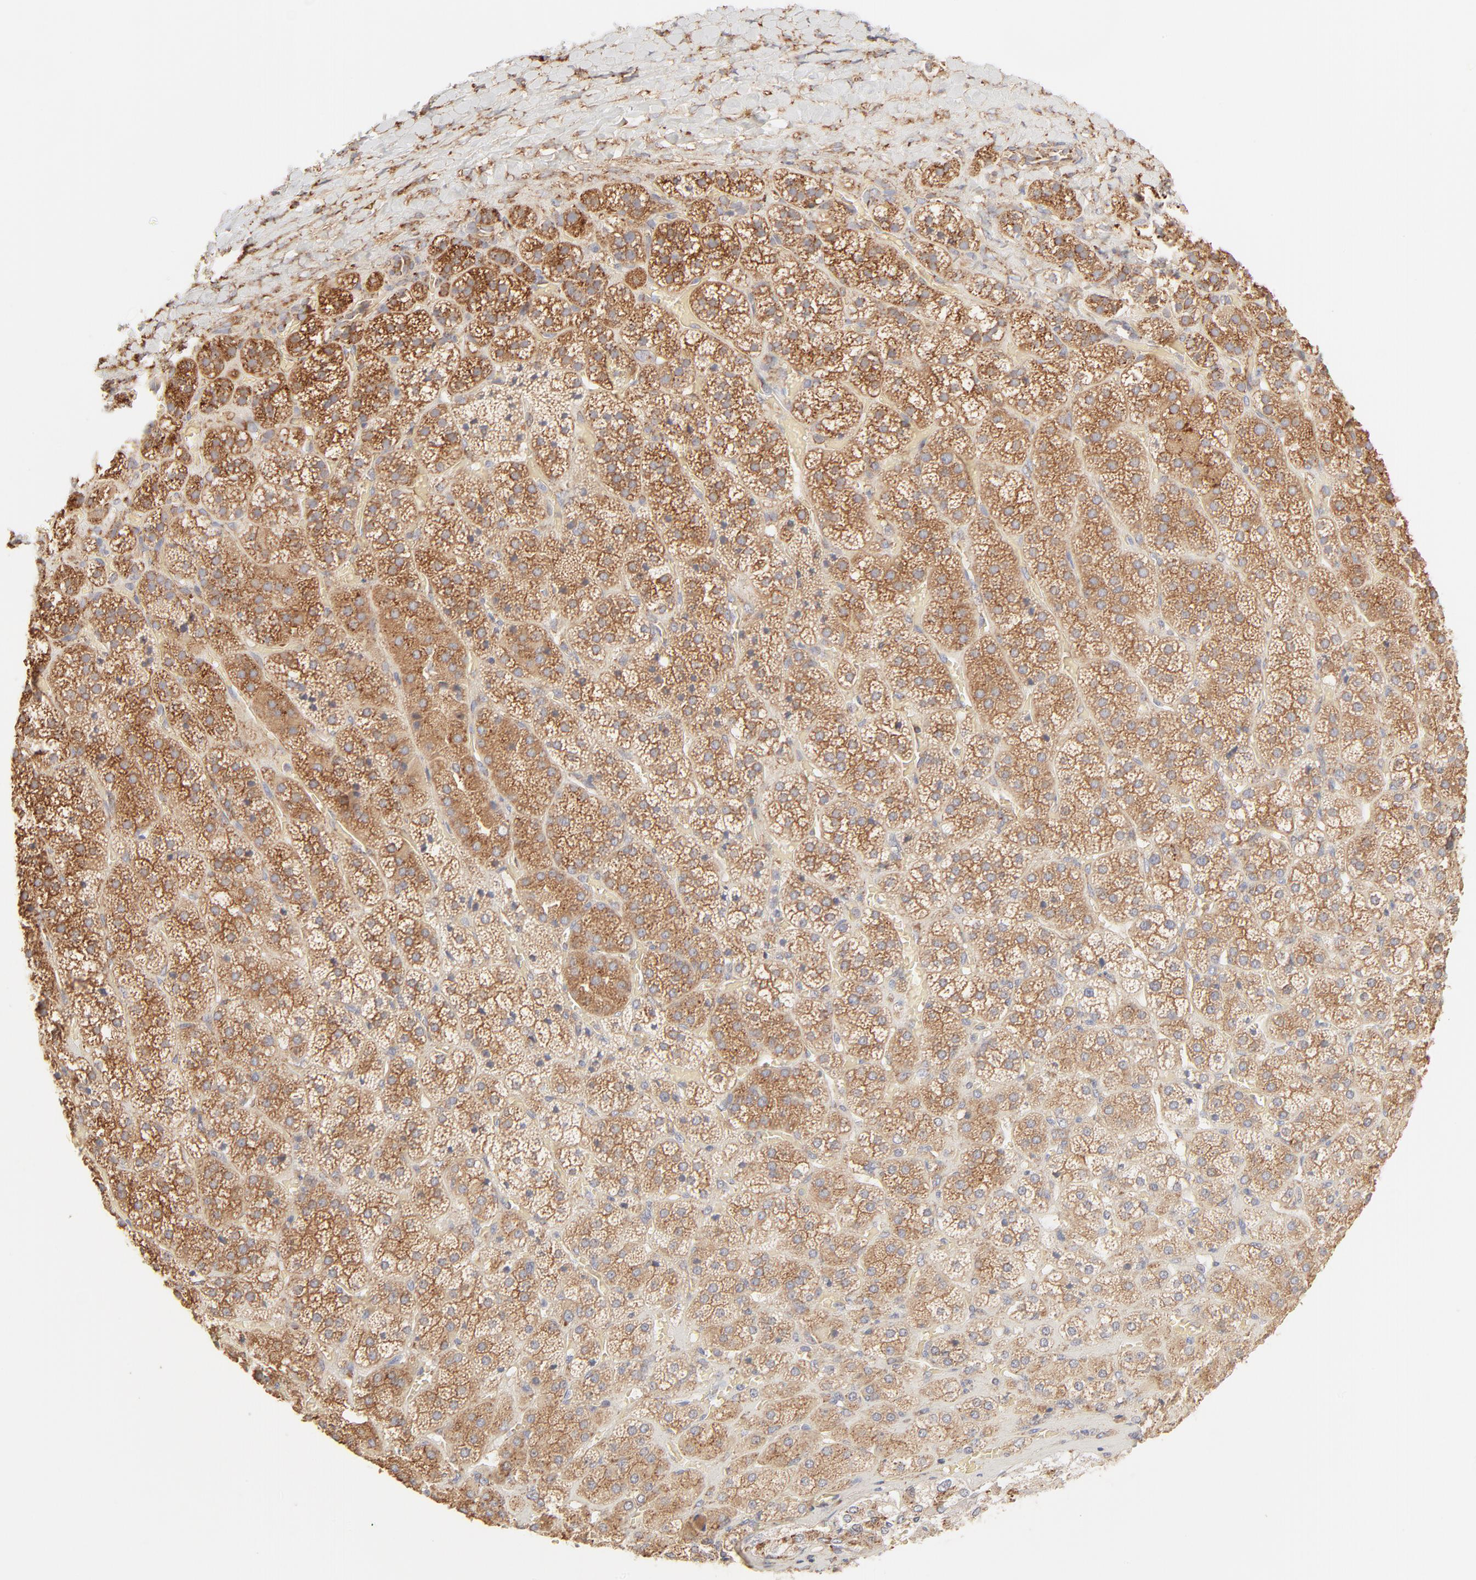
{"staining": {"intensity": "moderate", "quantity": ">75%", "location": "cytoplasmic/membranous"}, "tissue": "adrenal gland", "cell_type": "Glandular cells", "image_type": "normal", "snomed": [{"axis": "morphology", "description": "Normal tissue, NOS"}, {"axis": "topography", "description": "Adrenal gland"}], "caption": "Moderate cytoplasmic/membranous protein expression is seen in about >75% of glandular cells in adrenal gland. Using DAB (3,3'-diaminobenzidine) (brown) and hematoxylin (blue) stains, captured at high magnification using brightfield microscopy.", "gene": "RPS20", "patient": {"sex": "female", "age": 71}}